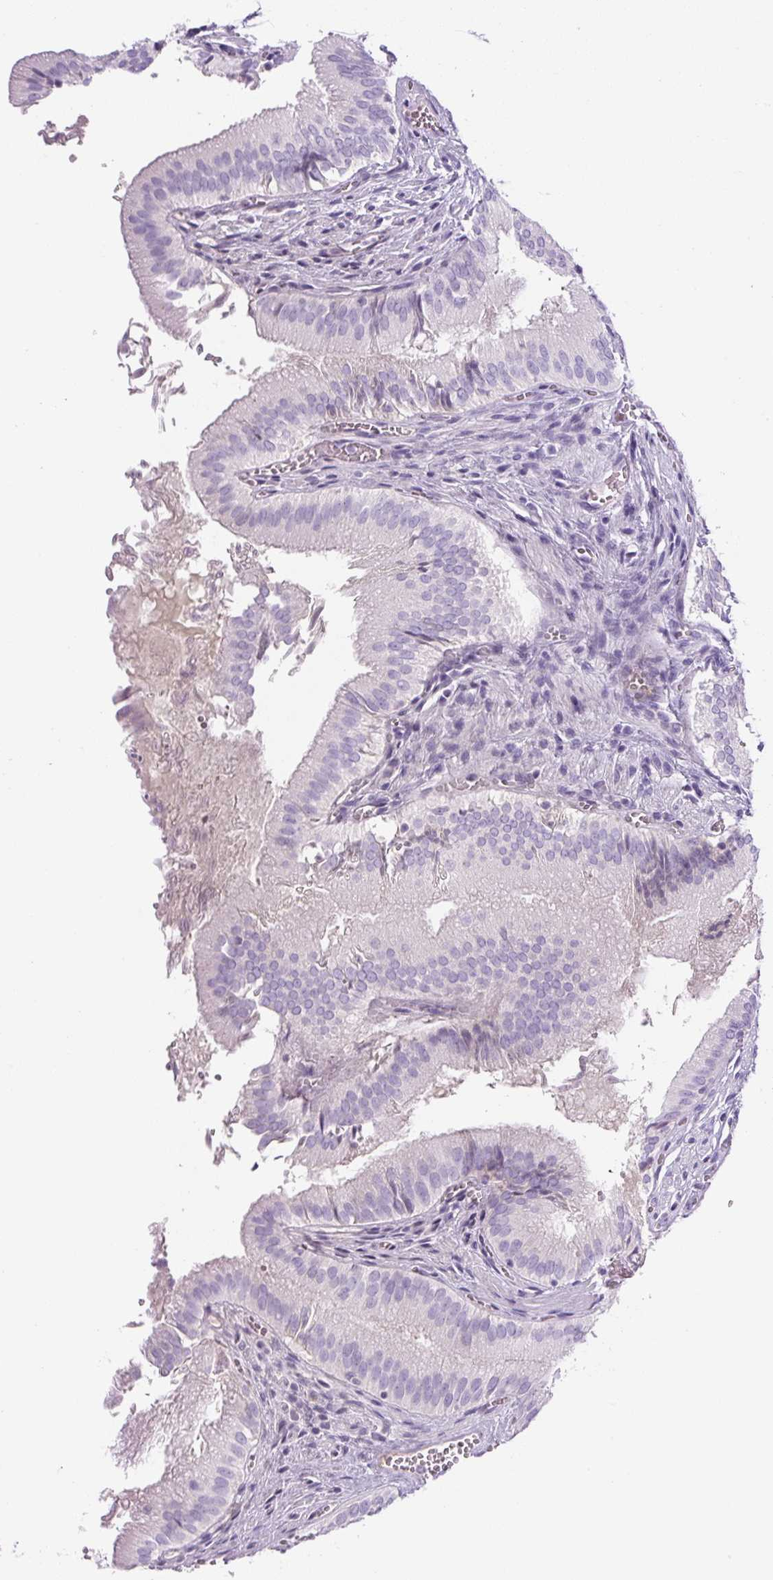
{"staining": {"intensity": "negative", "quantity": "none", "location": "none"}, "tissue": "gallbladder", "cell_type": "Glandular cells", "image_type": "normal", "snomed": [{"axis": "morphology", "description": "Normal tissue, NOS"}, {"axis": "topography", "description": "Gallbladder"}, {"axis": "topography", "description": "Peripheral nerve tissue"}], "caption": "Immunohistochemical staining of normal gallbladder displays no significant staining in glandular cells.", "gene": "RSPO4", "patient": {"sex": "male", "age": 17}}